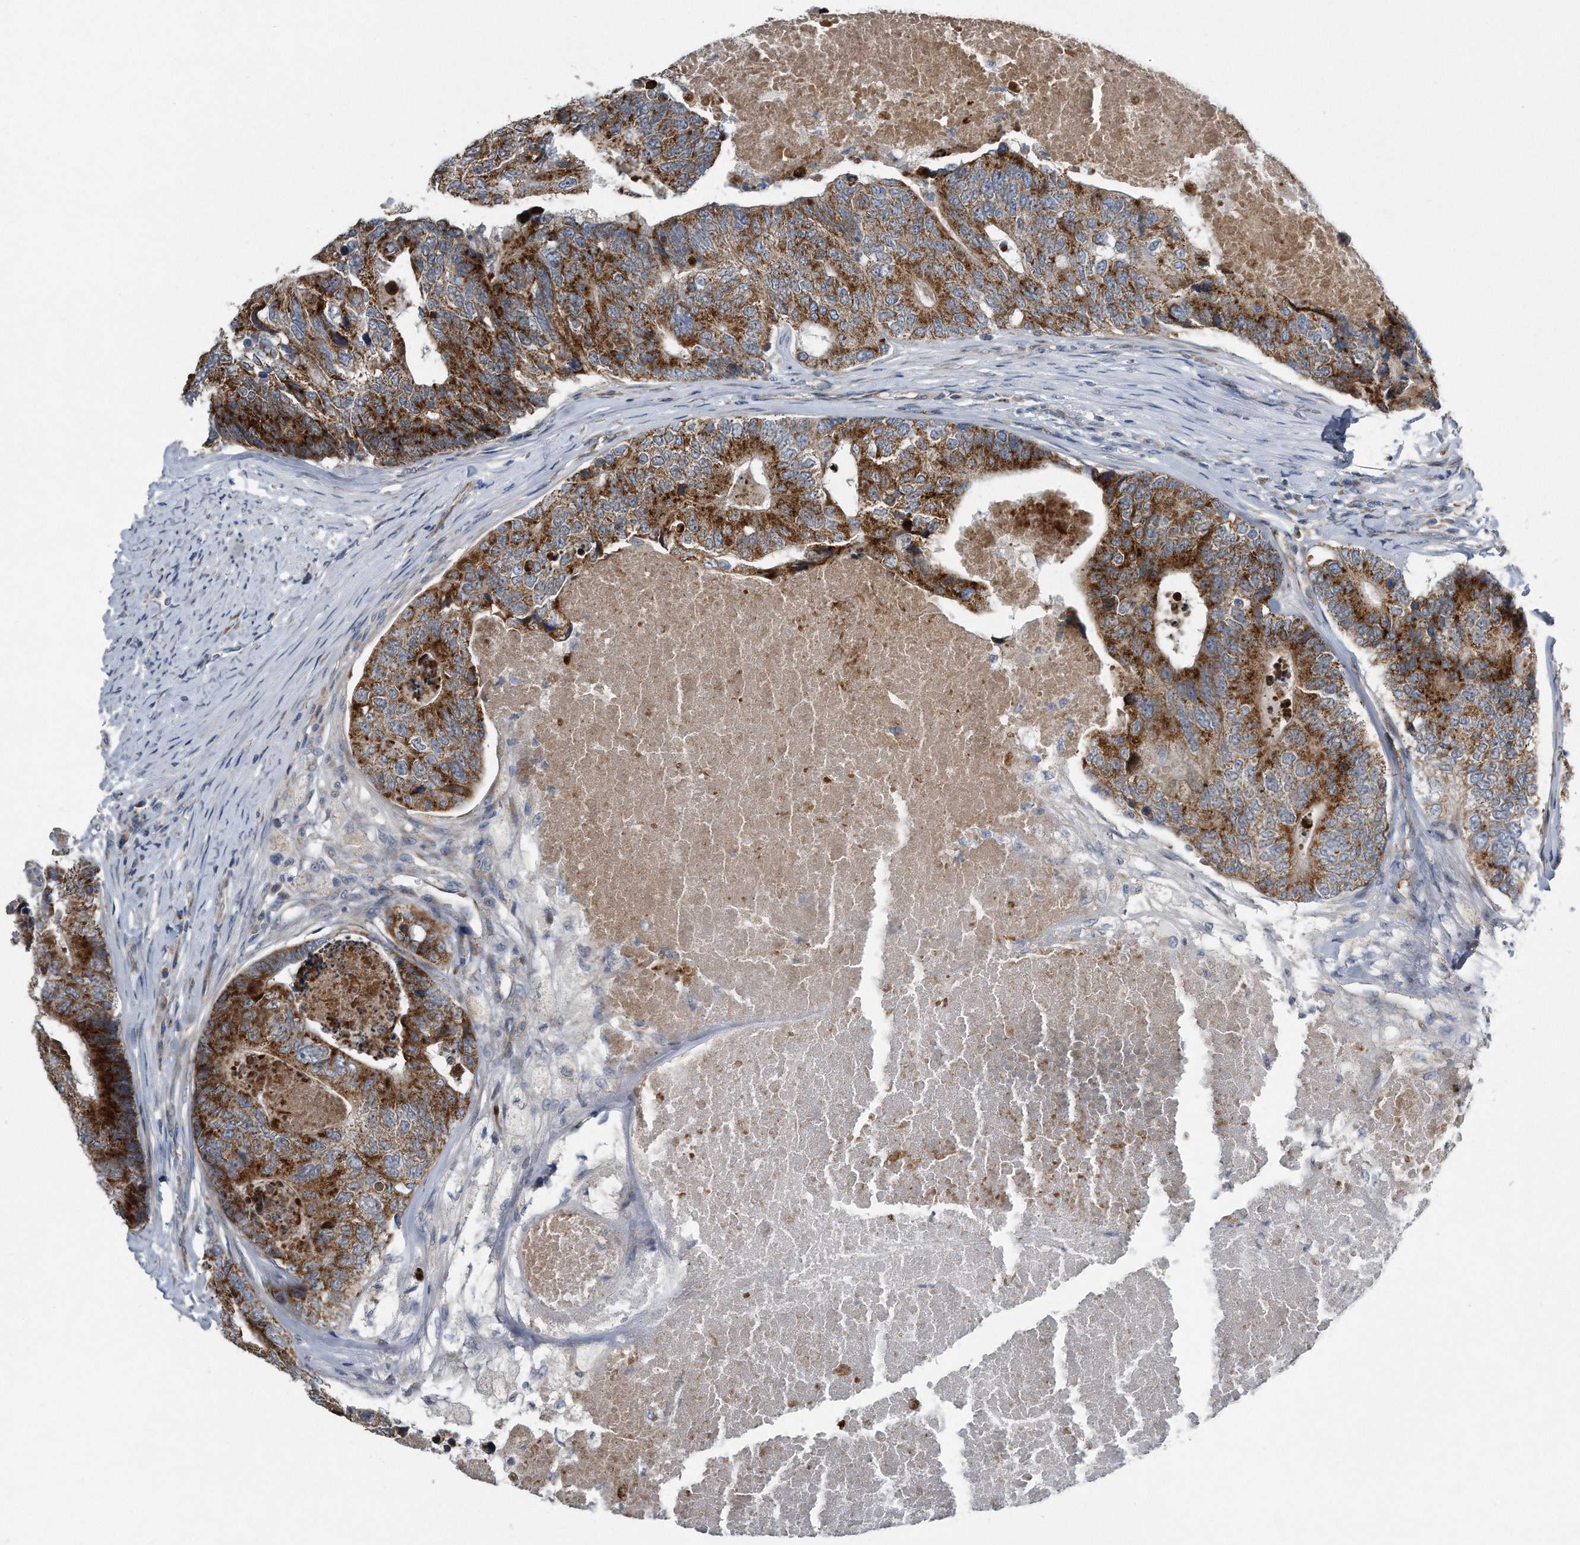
{"staining": {"intensity": "strong", "quantity": ">75%", "location": "cytoplasmic/membranous"}, "tissue": "colorectal cancer", "cell_type": "Tumor cells", "image_type": "cancer", "snomed": [{"axis": "morphology", "description": "Adenocarcinoma, NOS"}, {"axis": "topography", "description": "Colon"}], "caption": "Immunohistochemical staining of colorectal cancer (adenocarcinoma) demonstrates high levels of strong cytoplasmic/membranous positivity in approximately >75% of tumor cells. (DAB (3,3'-diaminobenzidine) = brown stain, brightfield microscopy at high magnification).", "gene": "LYRM4", "patient": {"sex": "female", "age": 67}}